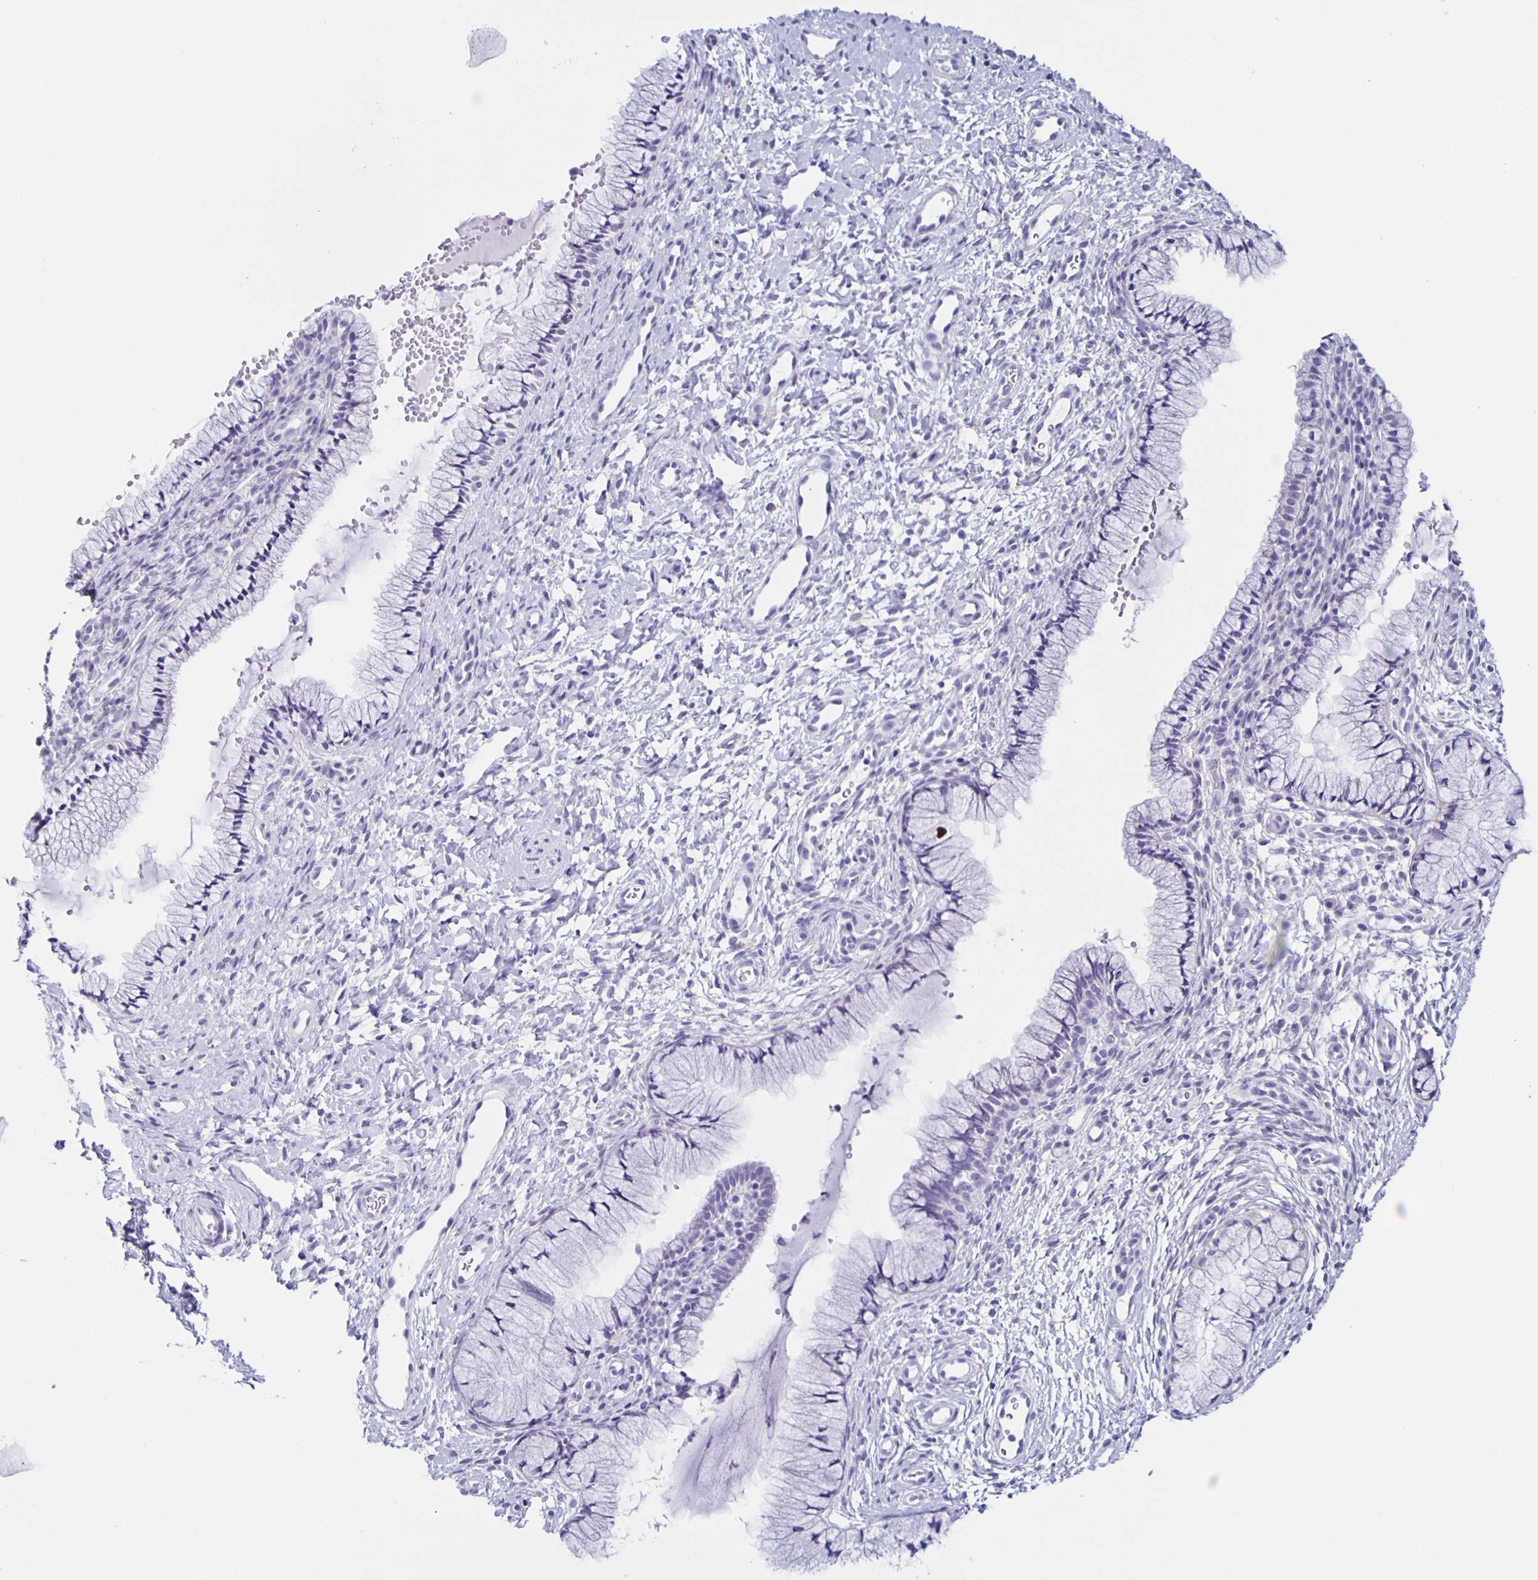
{"staining": {"intensity": "negative", "quantity": "none", "location": "none"}, "tissue": "cervix", "cell_type": "Glandular cells", "image_type": "normal", "snomed": [{"axis": "morphology", "description": "Normal tissue, NOS"}, {"axis": "topography", "description": "Cervix"}], "caption": "This is an immunohistochemistry (IHC) histopathology image of benign cervix. There is no expression in glandular cells.", "gene": "AQP6", "patient": {"sex": "female", "age": 36}}